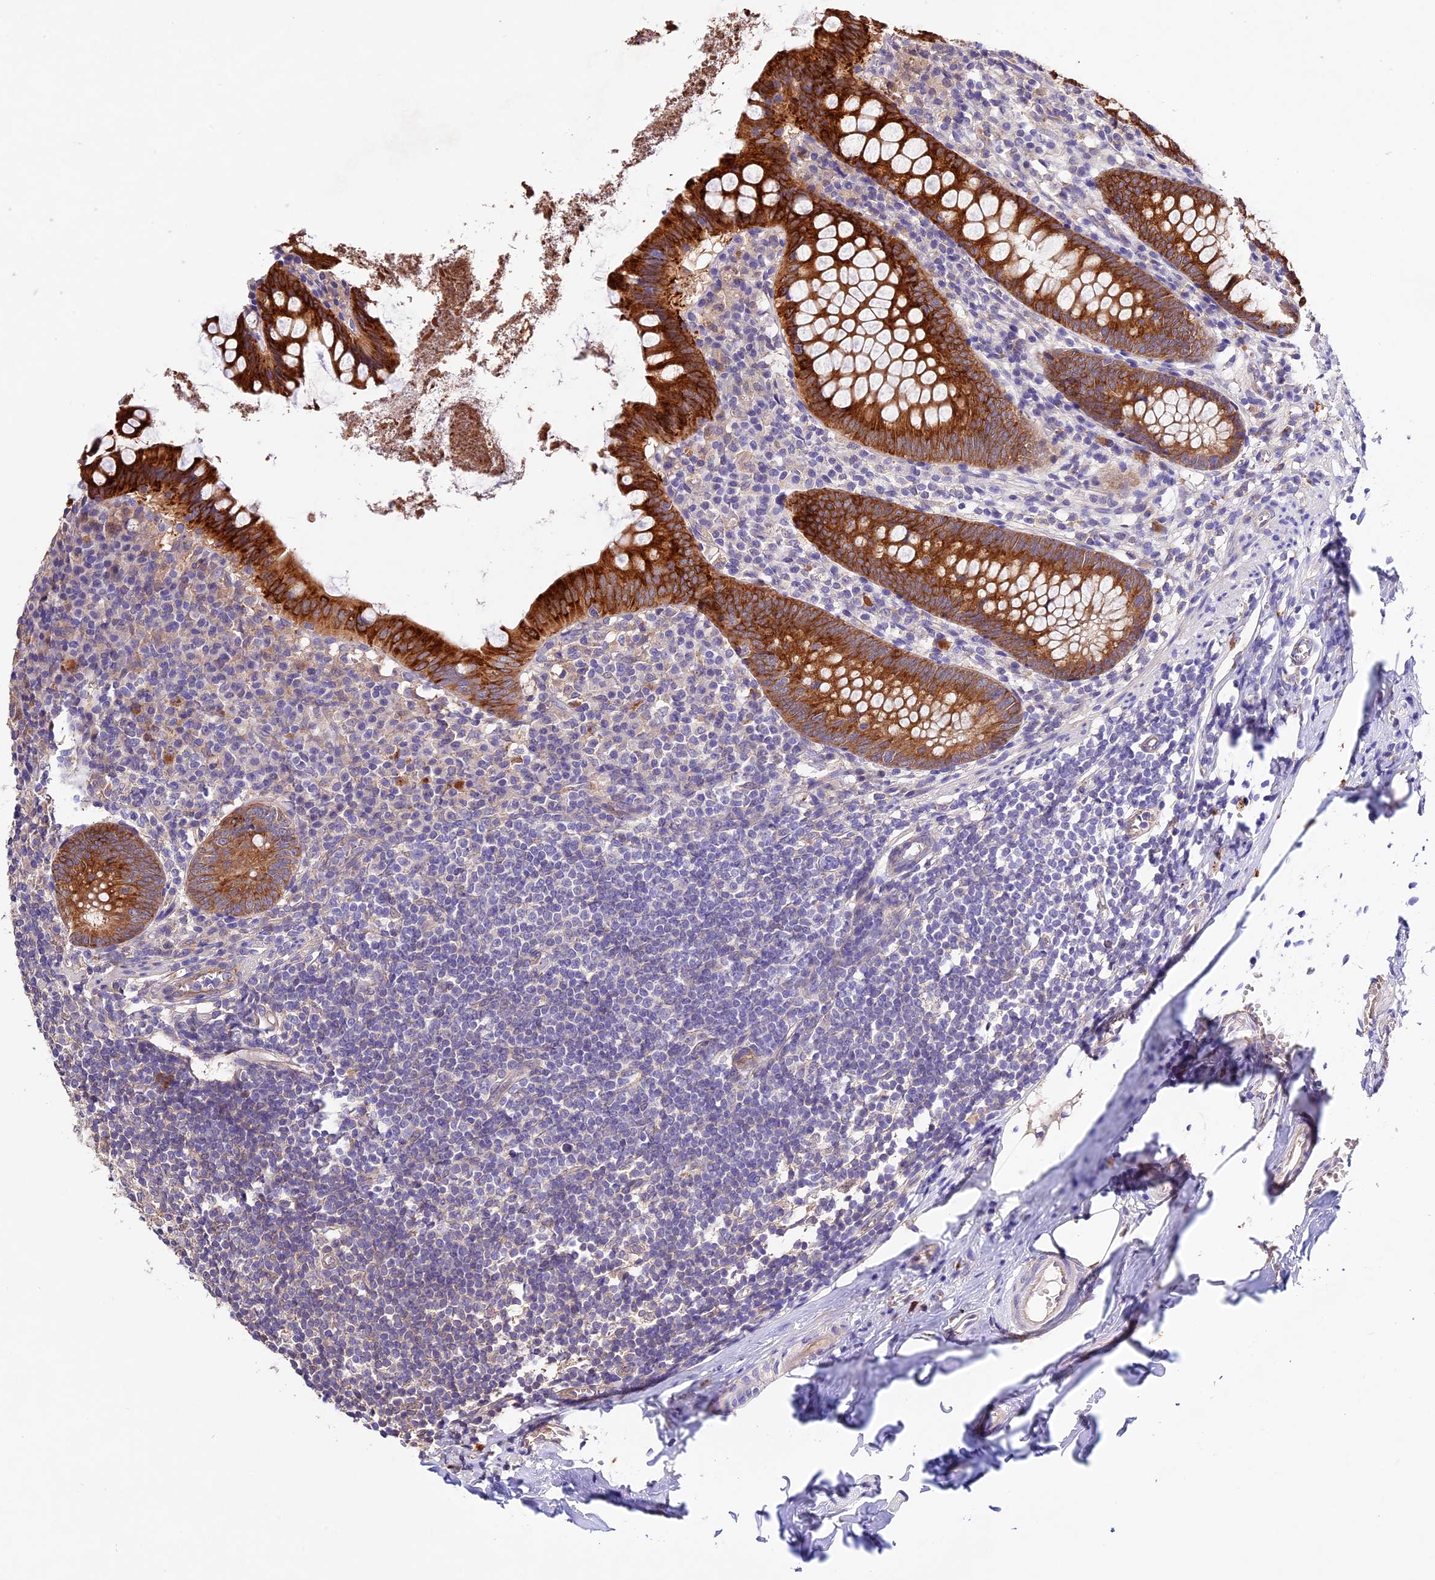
{"staining": {"intensity": "strong", "quantity": ">75%", "location": "cytoplasmic/membranous"}, "tissue": "appendix", "cell_type": "Glandular cells", "image_type": "normal", "snomed": [{"axis": "morphology", "description": "Normal tissue, NOS"}, {"axis": "topography", "description": "Appendix"}], "caption": "DAB immunohistochemical staining of normal human appendix shows strong cytoplasmic/membranous protein staining in approximately >75% of glandular cells.", "gene": "CES3", "patient": {"sex": "female", "age": 51}}